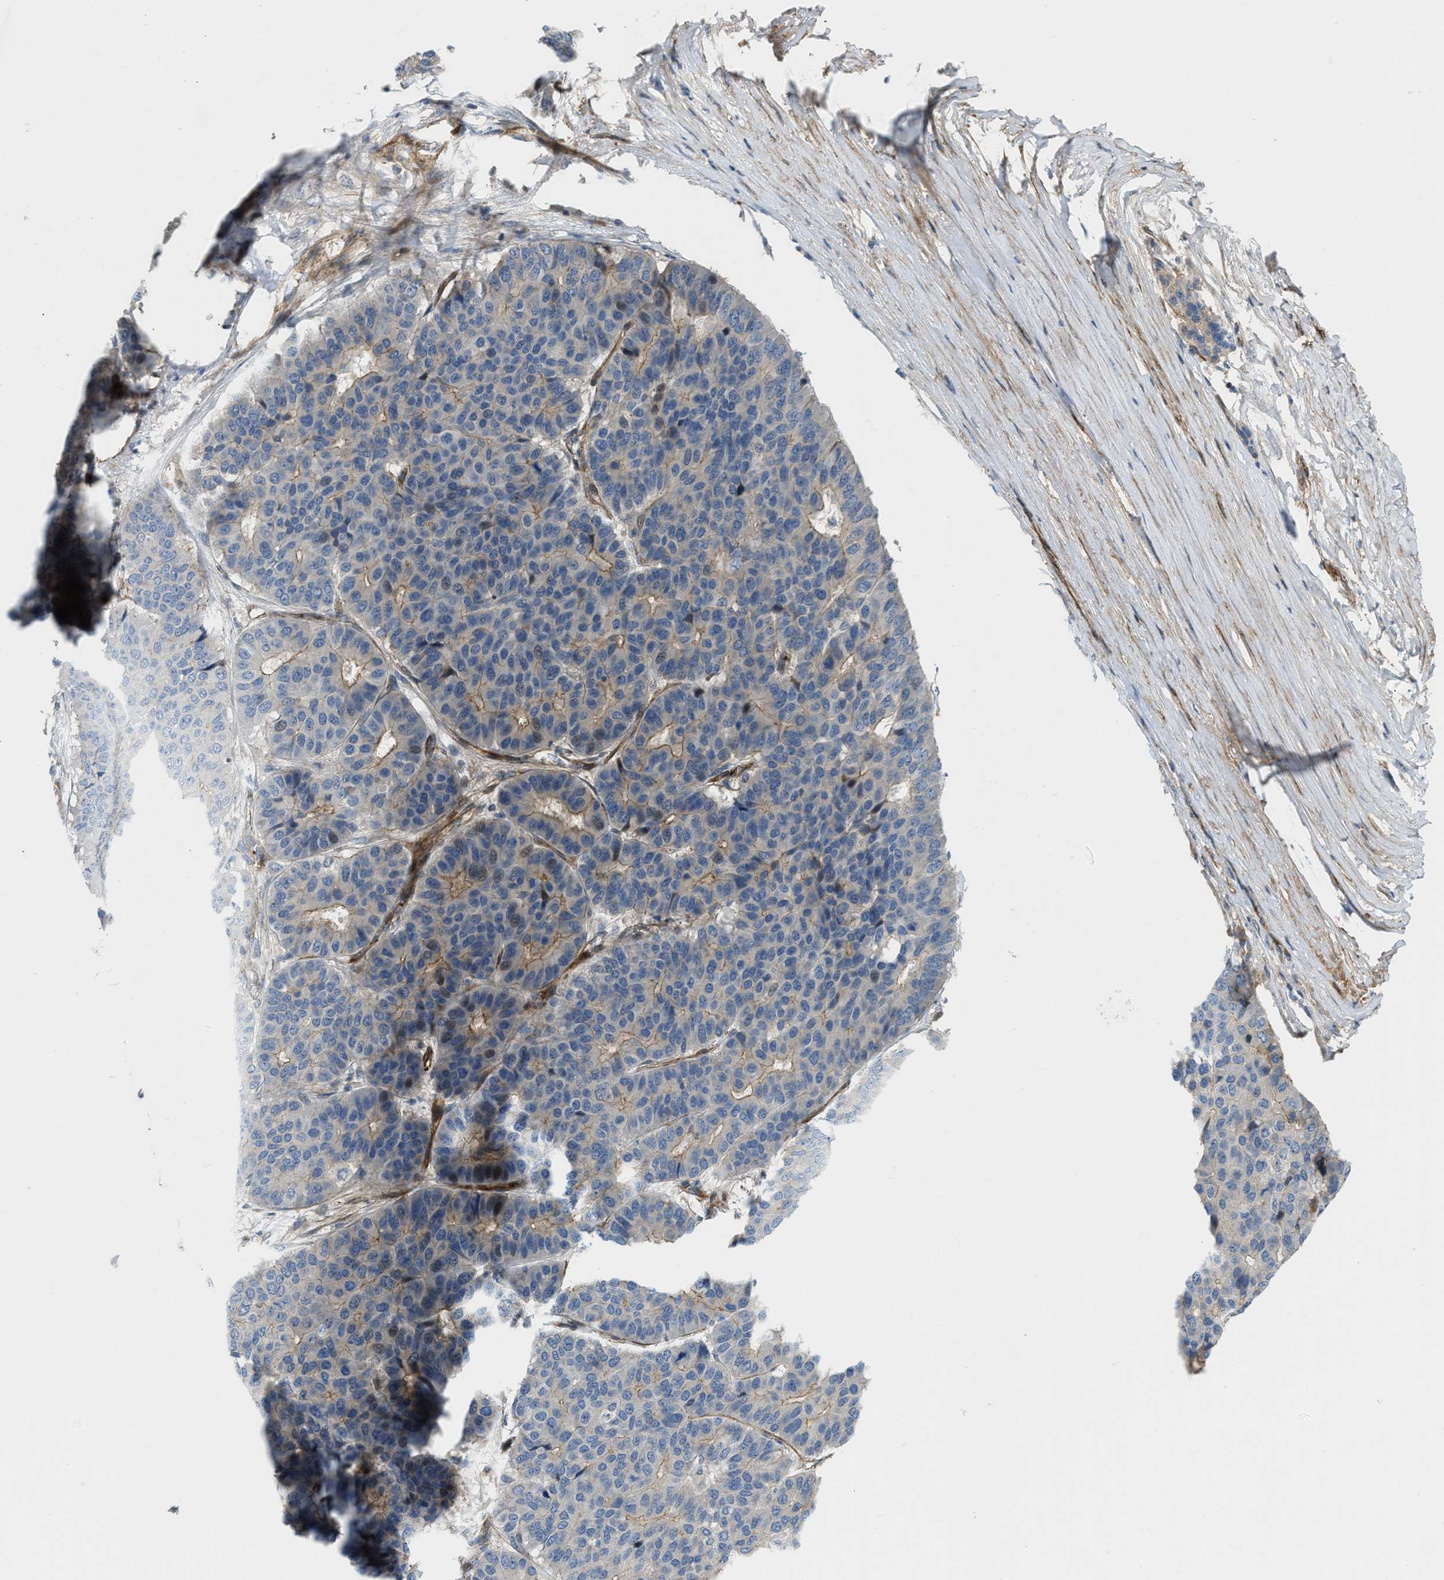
{"staining": {"intensity": "moderate", "quantity": "<25%", "location": "cytoplasmic/membranous"}, "tissue": "pancreatic cancer", "cell_type": "Tumor cells", "image_type": "cancer", "snomed": [{"axis": "morphology", "description": "Adenocarcinoma, NOS"}, {"axis": "topography", "description": "Pancreas"}], "caption": "DAB (3,3'-diaminobenzidine) immunohistochemical staining of pancreatic cancer (adenocarcinoma) reveals moderate cytoplasmic/membranous protein expression in approximately <25% of tumor cells. (Brightfield microscopy of DAB IHC at high magnification).", "gene": "NYNRIN", "patient": {"sex": "male", "age": 50}}